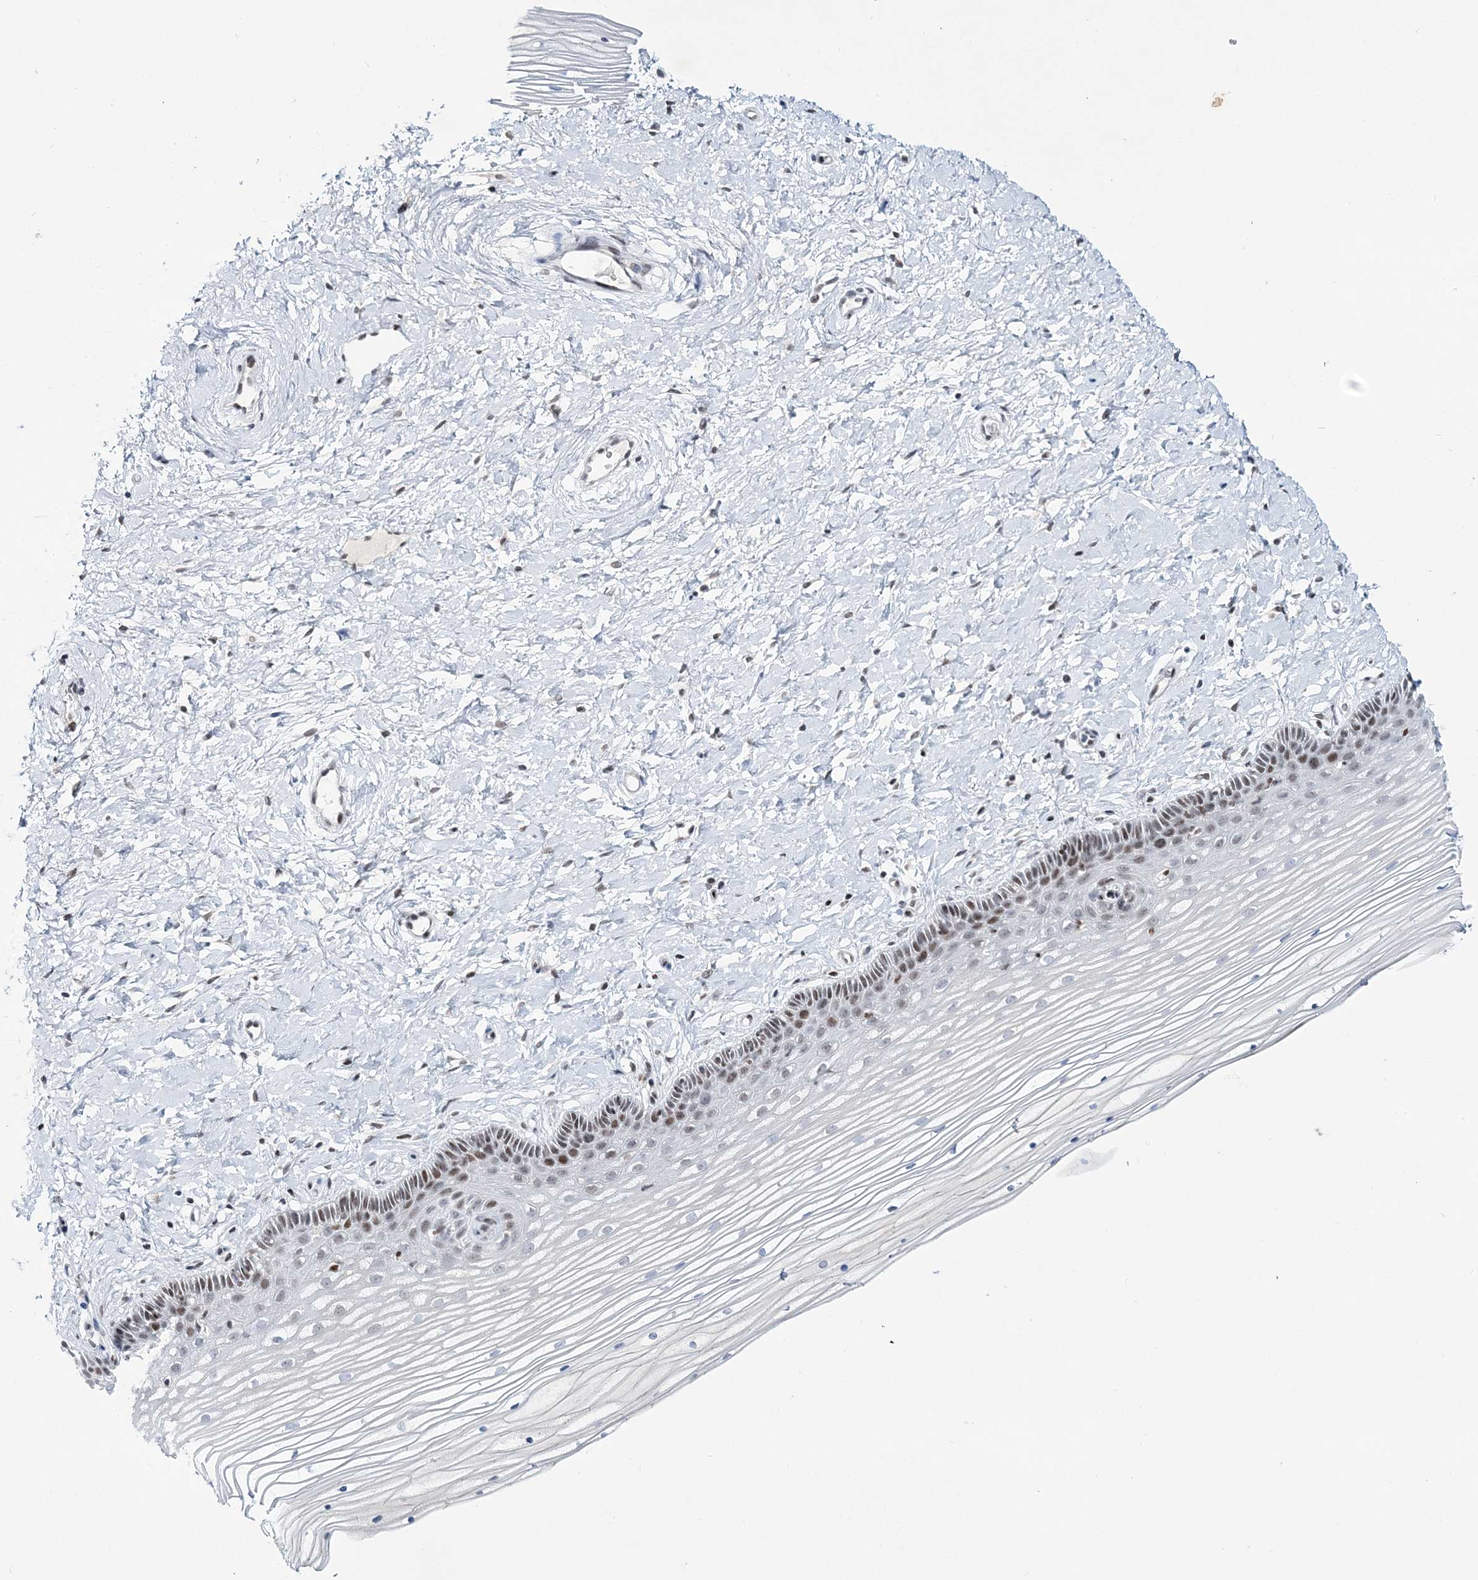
{"staining": {"intensity": "moderate", "quantity": "25%-75%", "location": "nuclear"}, "tissue": "vagina", "cell_type": "Squamous epithelial cells", "image_type": "normal", "snomed": [{"axis": "morphology", "description": "Normal tissue, NOS"}, {"axis": "topography", "description": "Vagina"}, {"axis": "topography", "description": "Cervix"}], "caption": "Protein expression analysis of unremarkable vagina demonstrates moderate nuclear expression in approximately 25%-75% of squamous epithelial cells. The protein of interest is stained brown, and the nuclei are stained in blue (DAB IHC with brightfield microscopy, high magnification).", "gene": "LRRFIP2", "patient": {"sex": "female", "age": 40}}